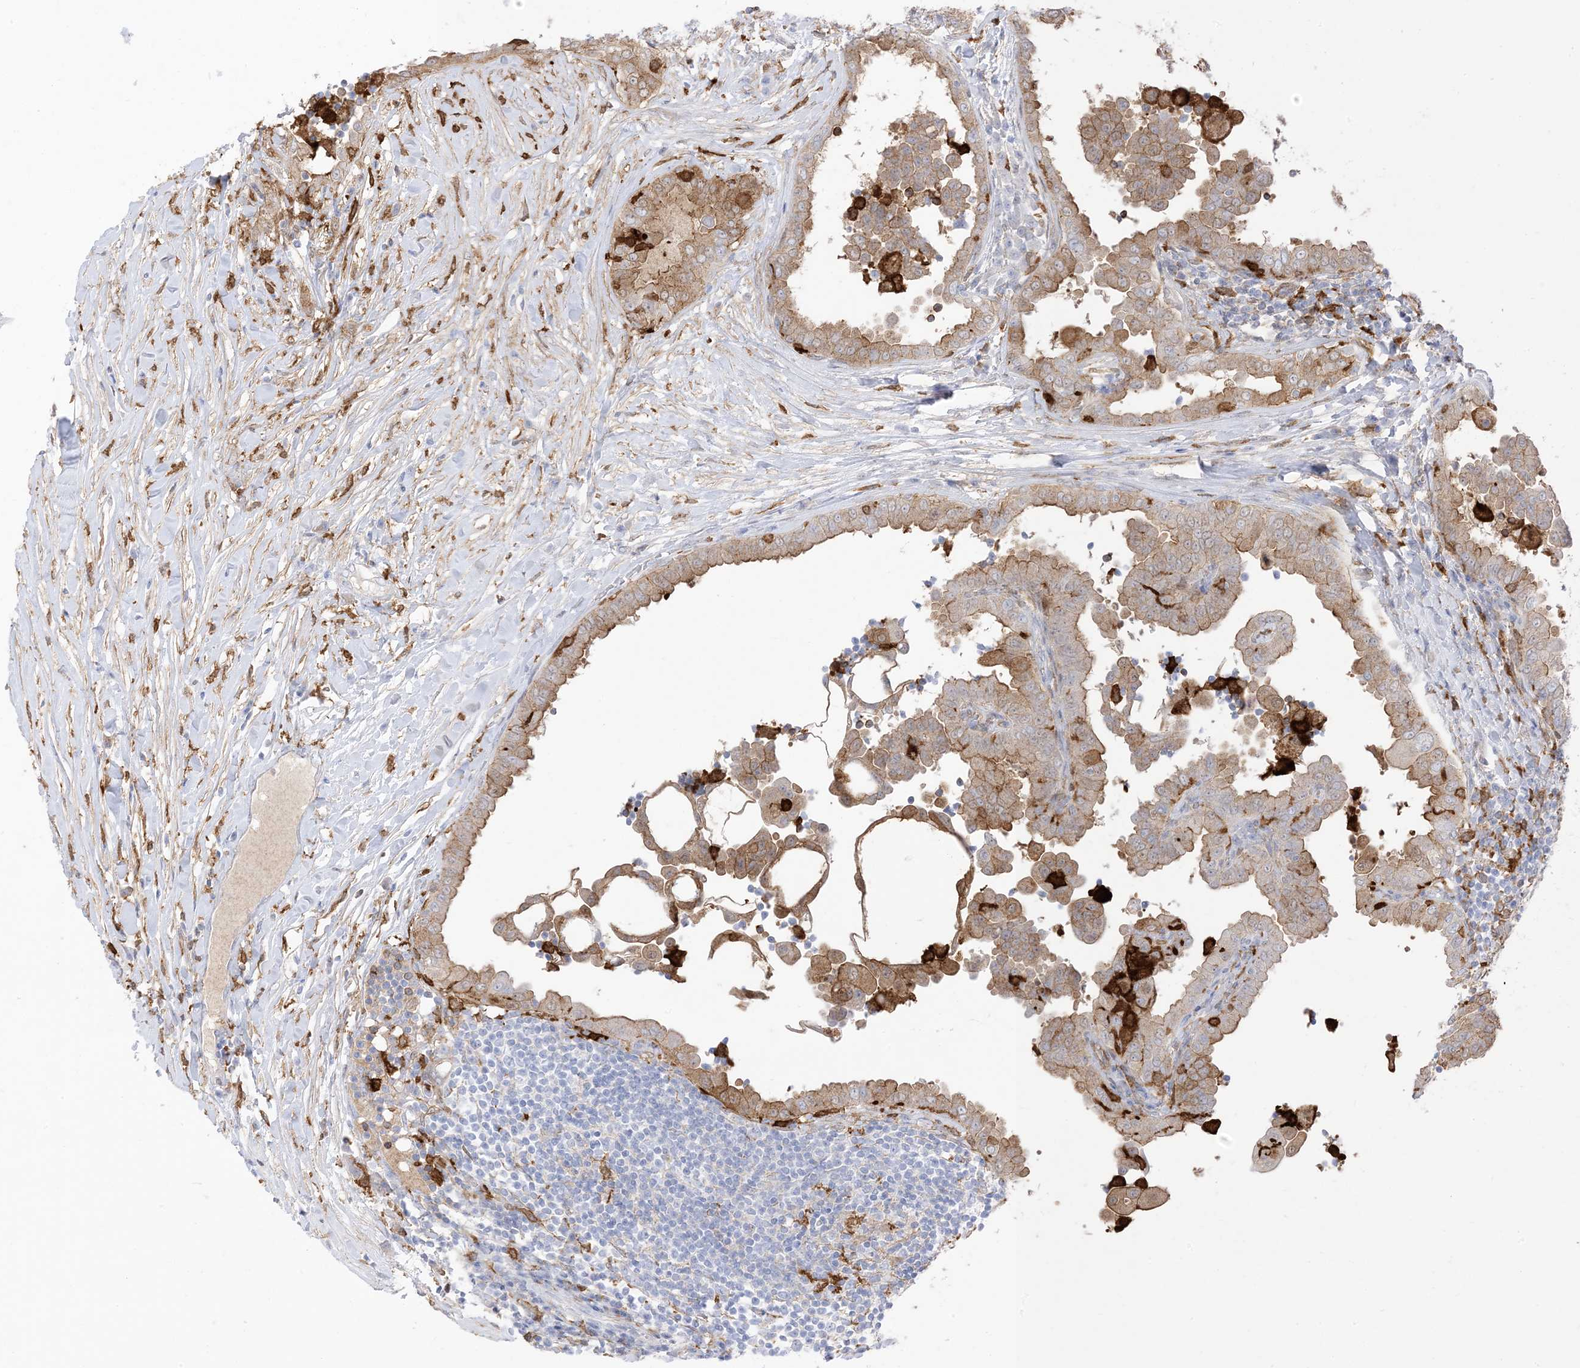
{"staining": {"intensity": "moderate", "quantity": ">75%", "location": "cytoplasmic/membranous"}, "tissue": "thyroid cancer", "cell_type": "Tumor cells", "image_type": "cancer", "snomed": [{"axis": "morphology", "description": "Papillary adenocarcinoma, NOS"}, {"axis": "topography", "description": "Thyroid gland"}], "caption": "DAB (3,3'-diaminobenzidine) immunohistochemical staining of human thyroid cancer (papillary adenocarcinoma) reveals moderate cytoplasmic/membranous protein staining in about >75% of tumor cells.", "gene": "GSN", "patient": {"sex": "male", "age": 33}}